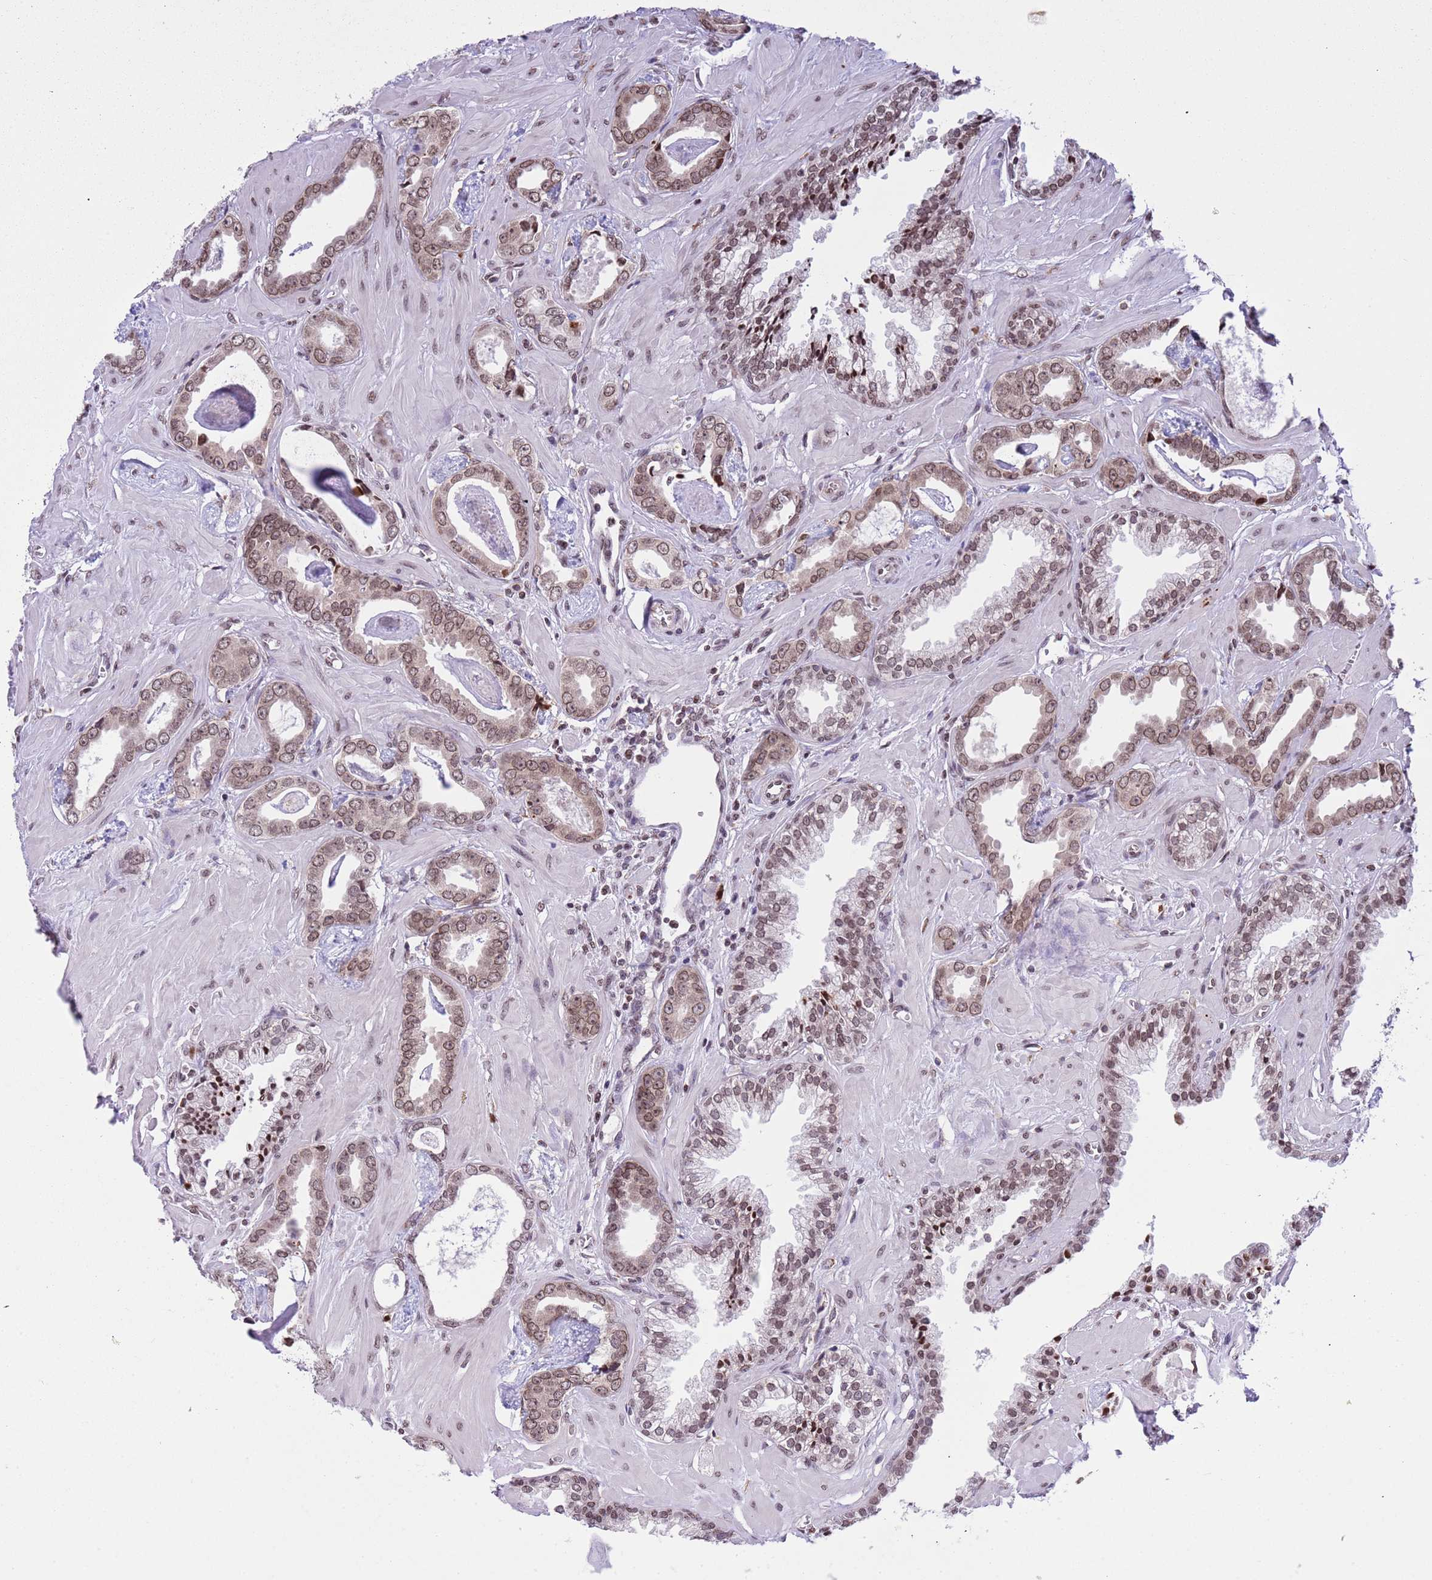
{"staining": {"intensity": "moderate", "quantity": ">75%", "location": "nuclear"}, "tissue": "prostate cancer", "cell_type": "Tumor cells", "image_type": "cancer", "snomed": [{"axis": "morphology", "description": "Adenocarcinoma, Low grade"}, {"axis": "topography", "description": "Prostate"}], "caption": "High-power microscopy captured an immunohistochemistry (IHC) micrograph of prostate adenocarcinoma (low-grade), revealing moderate nuclear expression in about >75% of tumor cells.", "gene": "NRIP1", "patient": {"sex": "male", "age": 60}}